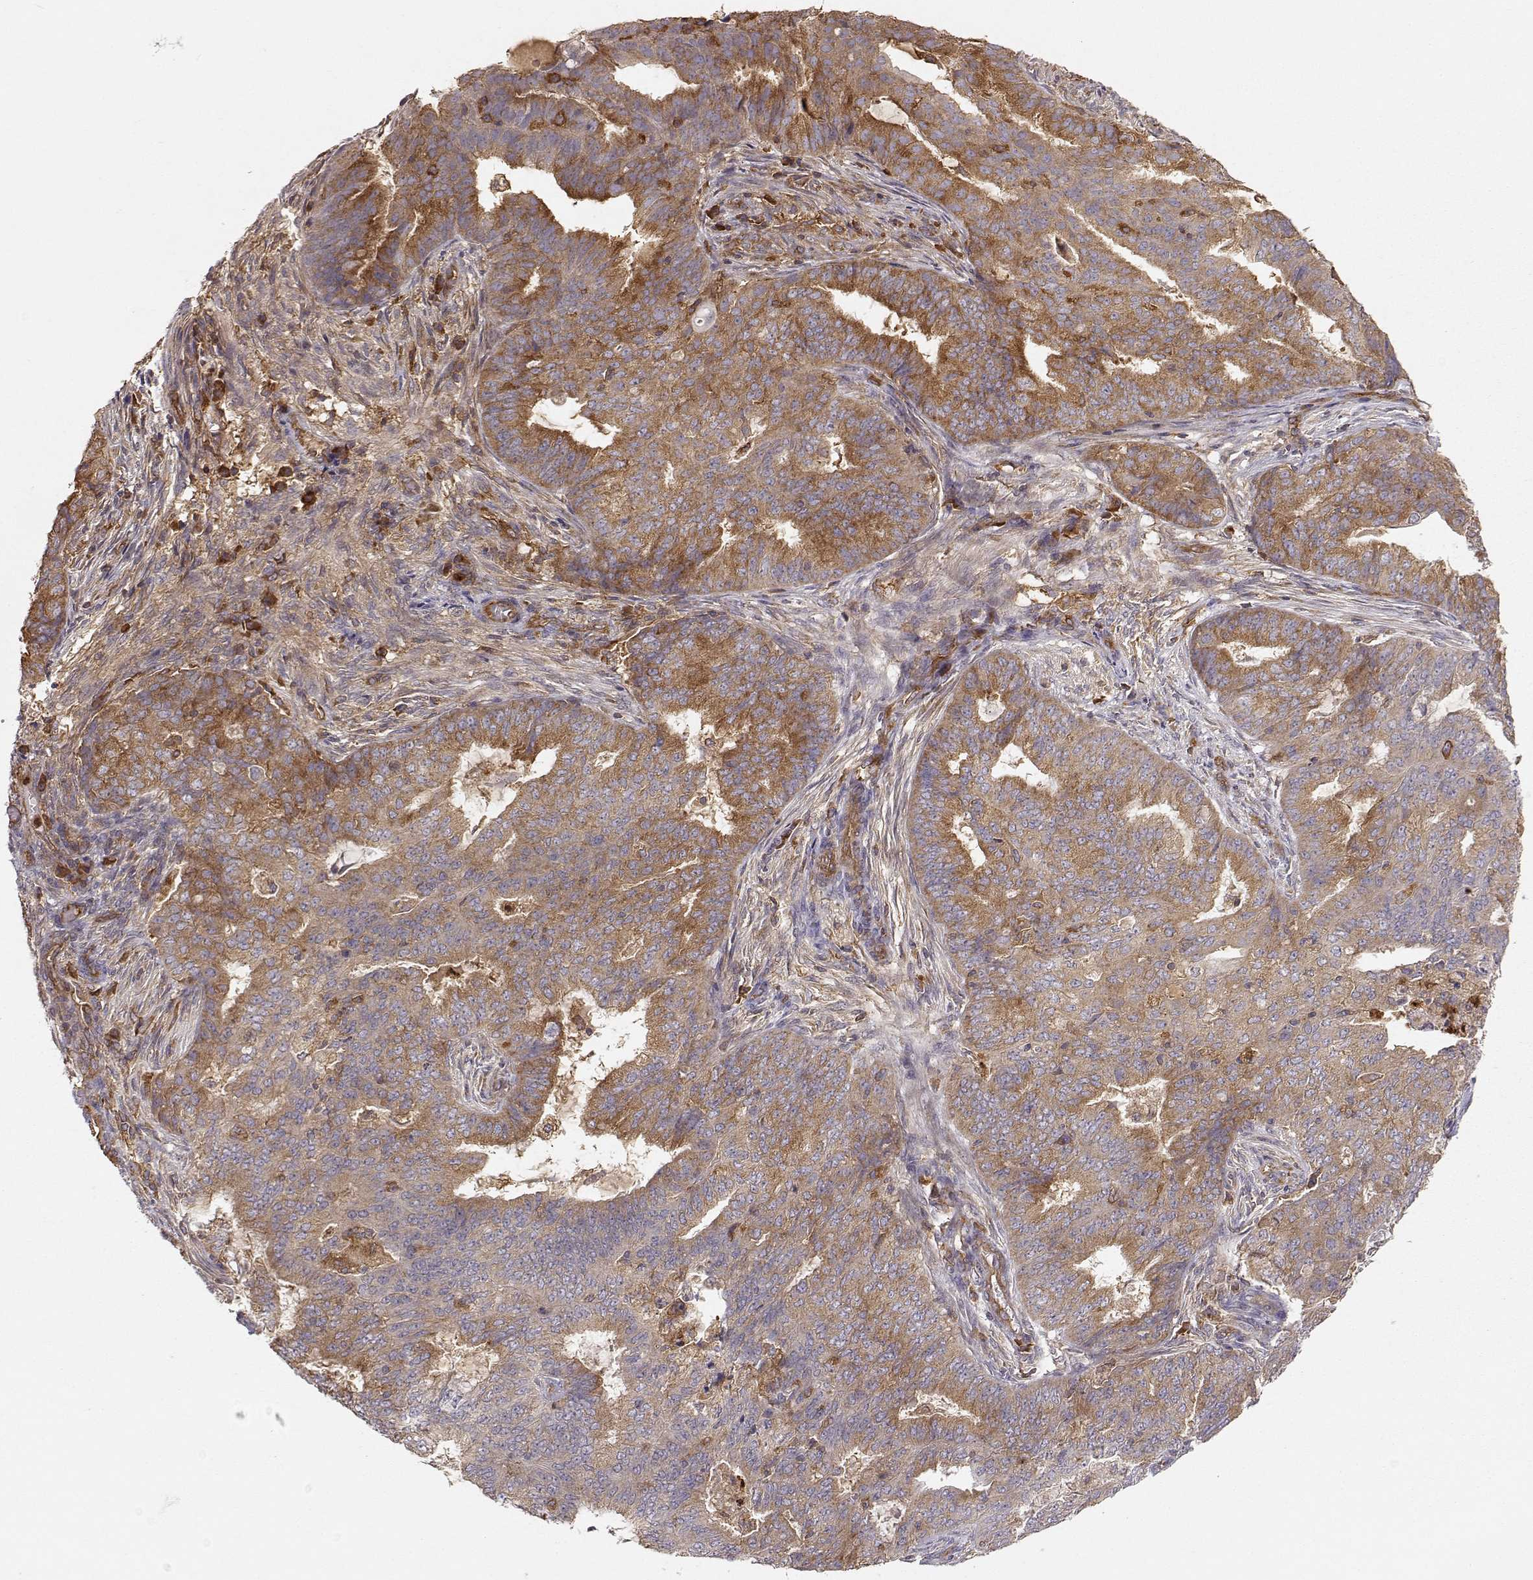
{"staining": {"intensity": "moderate", "quantity": "25%-75%", "location": "cytoplasmic/membranous"}, "tissue": "endometrial cancer", "cell_type": "Tumor cells", "image_type": "cancer", "snomed": [{"axis": "morphology", "description": "Adenocarcinoma, NOS"}, {"axis": "topography", "description": "Endometrium"}], "caption": "Endometrial adenocarcinoma stained with DAB (3,3'-diaminobenzidine) IHC reveals medium levels of moderate cytoplasmic/membranous staining in about 25%-75% of tumor cells.", "gene": "ARHGEF2", "patient": {"sex": "female", "age": 62}}